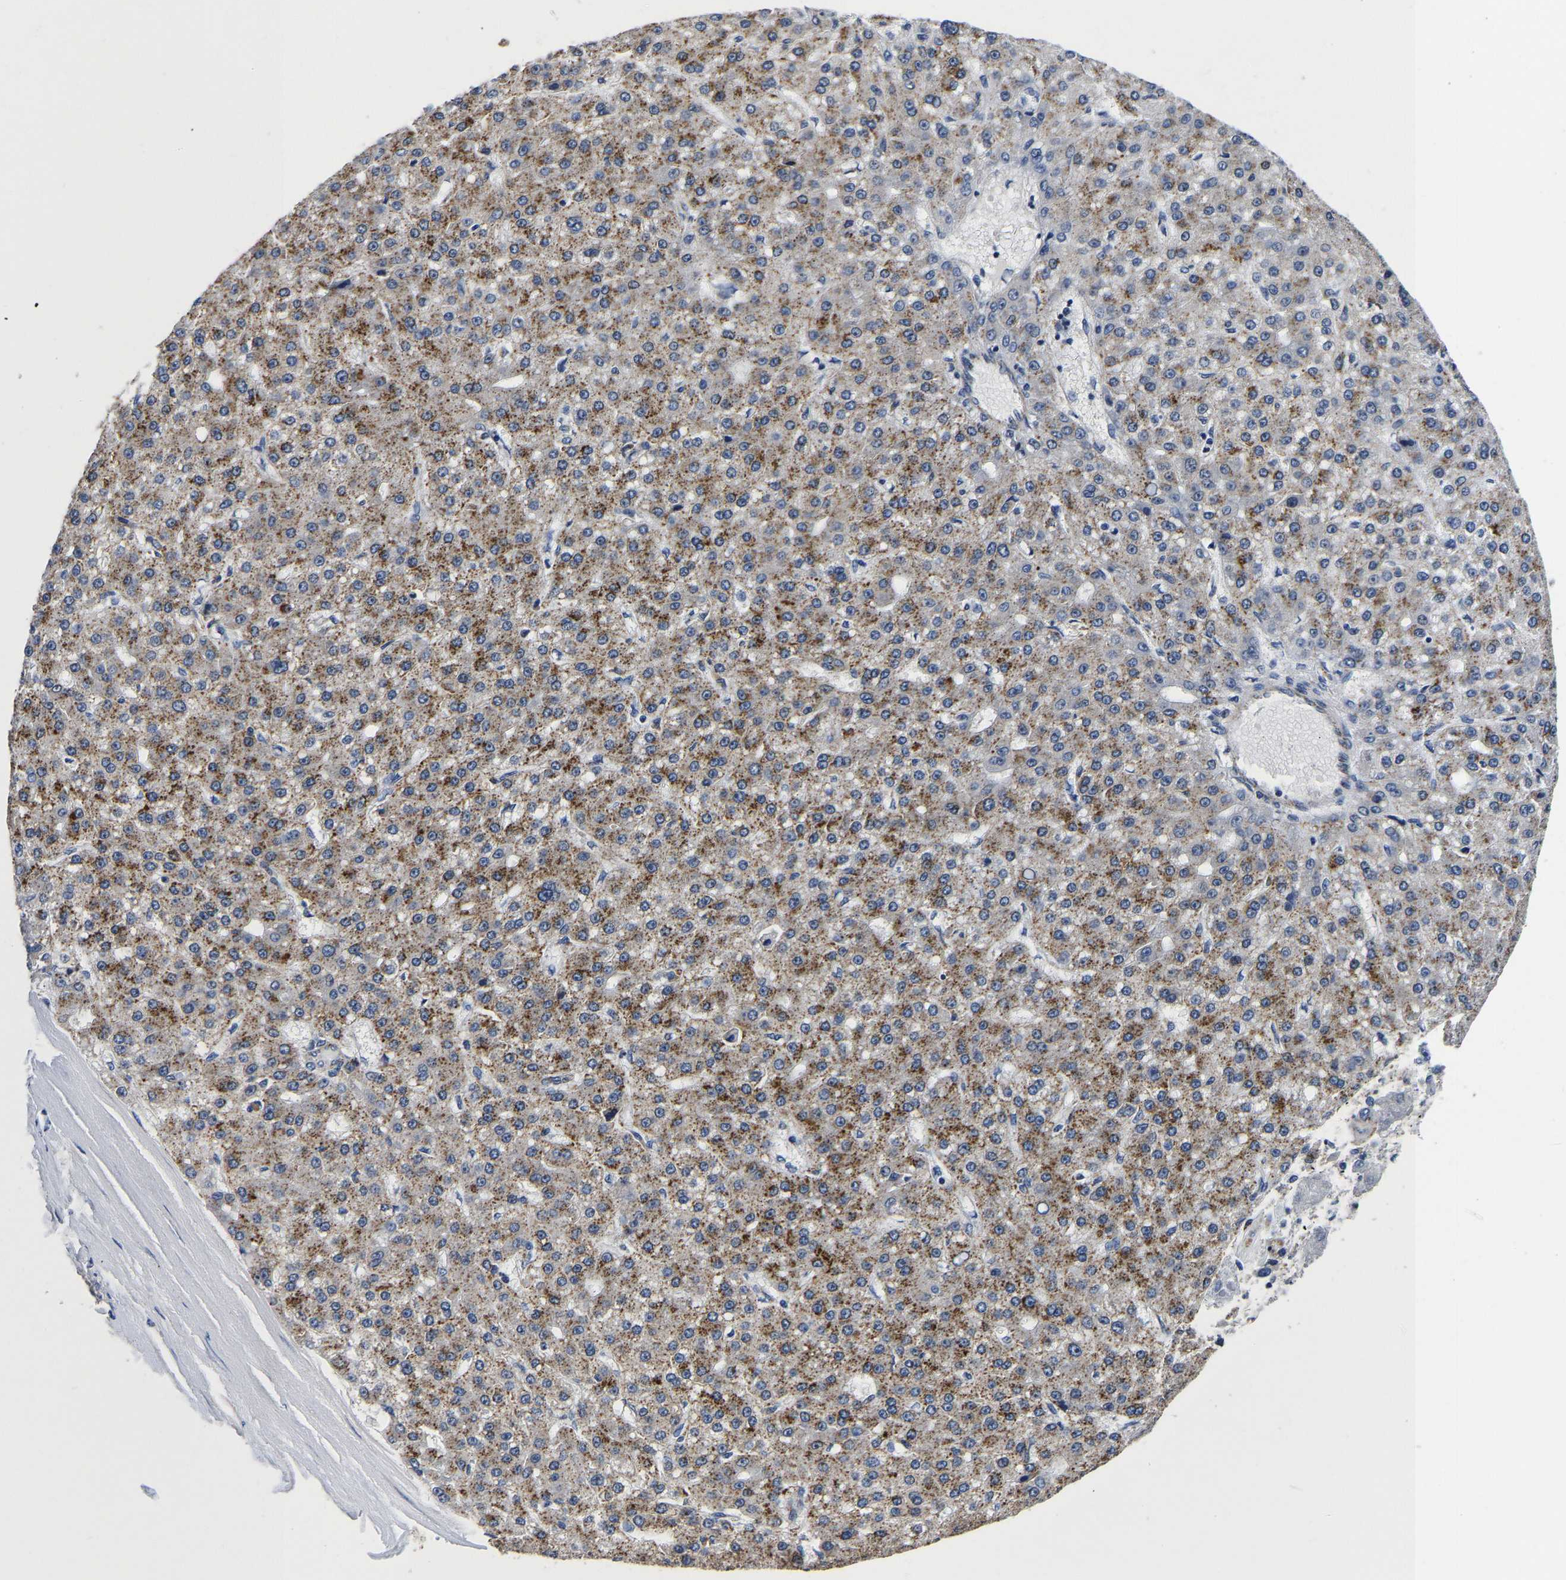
{"staining": {"intensity": "strong", "quantity": ">75%", "location": "cytoplasmic/membranous"}, "tissue": "liver cancer", "cell_type": "Tumor cells", "image_type": "cancer", "snomed": [{"axis": "morphology", "description": "Carcinoma, Hepatocellular, NOS"}, {"axis": "topography", "description": "Liver"}], "caption": "DAB immunohistochemical staining of human liver hepatocellular carcinoma reveals strong cytoplasmic/membranous protein expression in about >75% of tumor cells.", "gene": "GRN", "patient": {"sex": "male", "age": 67}}